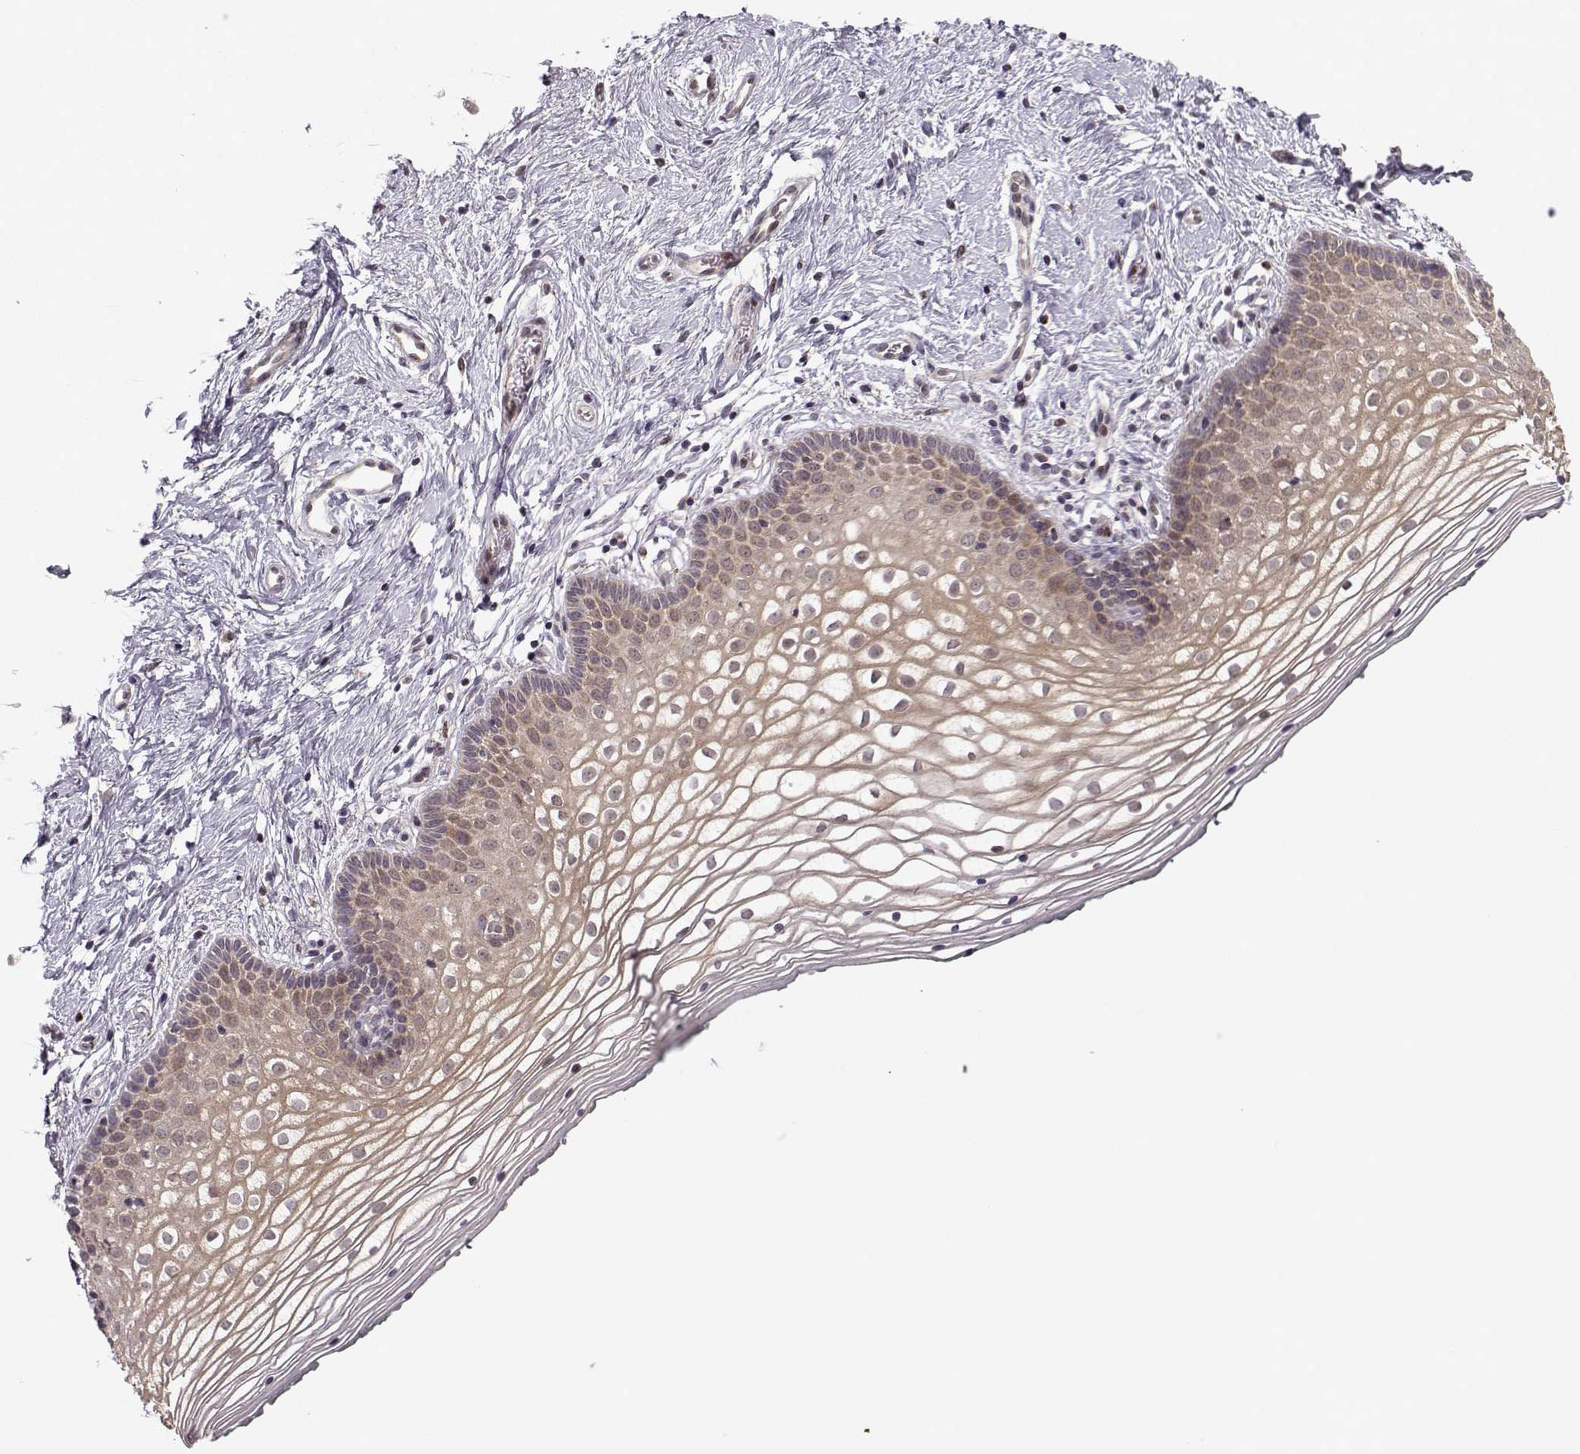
{"staining": {"intensity": "weak", "quantity": "25%-75%", "location": "cytoplasmic/membranous"}, "tissue": "vagina", "cell_type": "Squamous epithelial cells", "image_type": "normal", "snomed": [{"axis": "morphology", "description": "Normal tissue, NOS"}, {"axis": "topography", "description": "Vagina"}], "caption": "IHC micrograph of unremarkable human vagina stained for a protein (brown), which reveals low levels of weak cytoplasmic/membranous staining in about 25%-75% of squamous epithelial cells.", "gene": "NECAB3", "patient": {"sex": "female", "age": 36}}